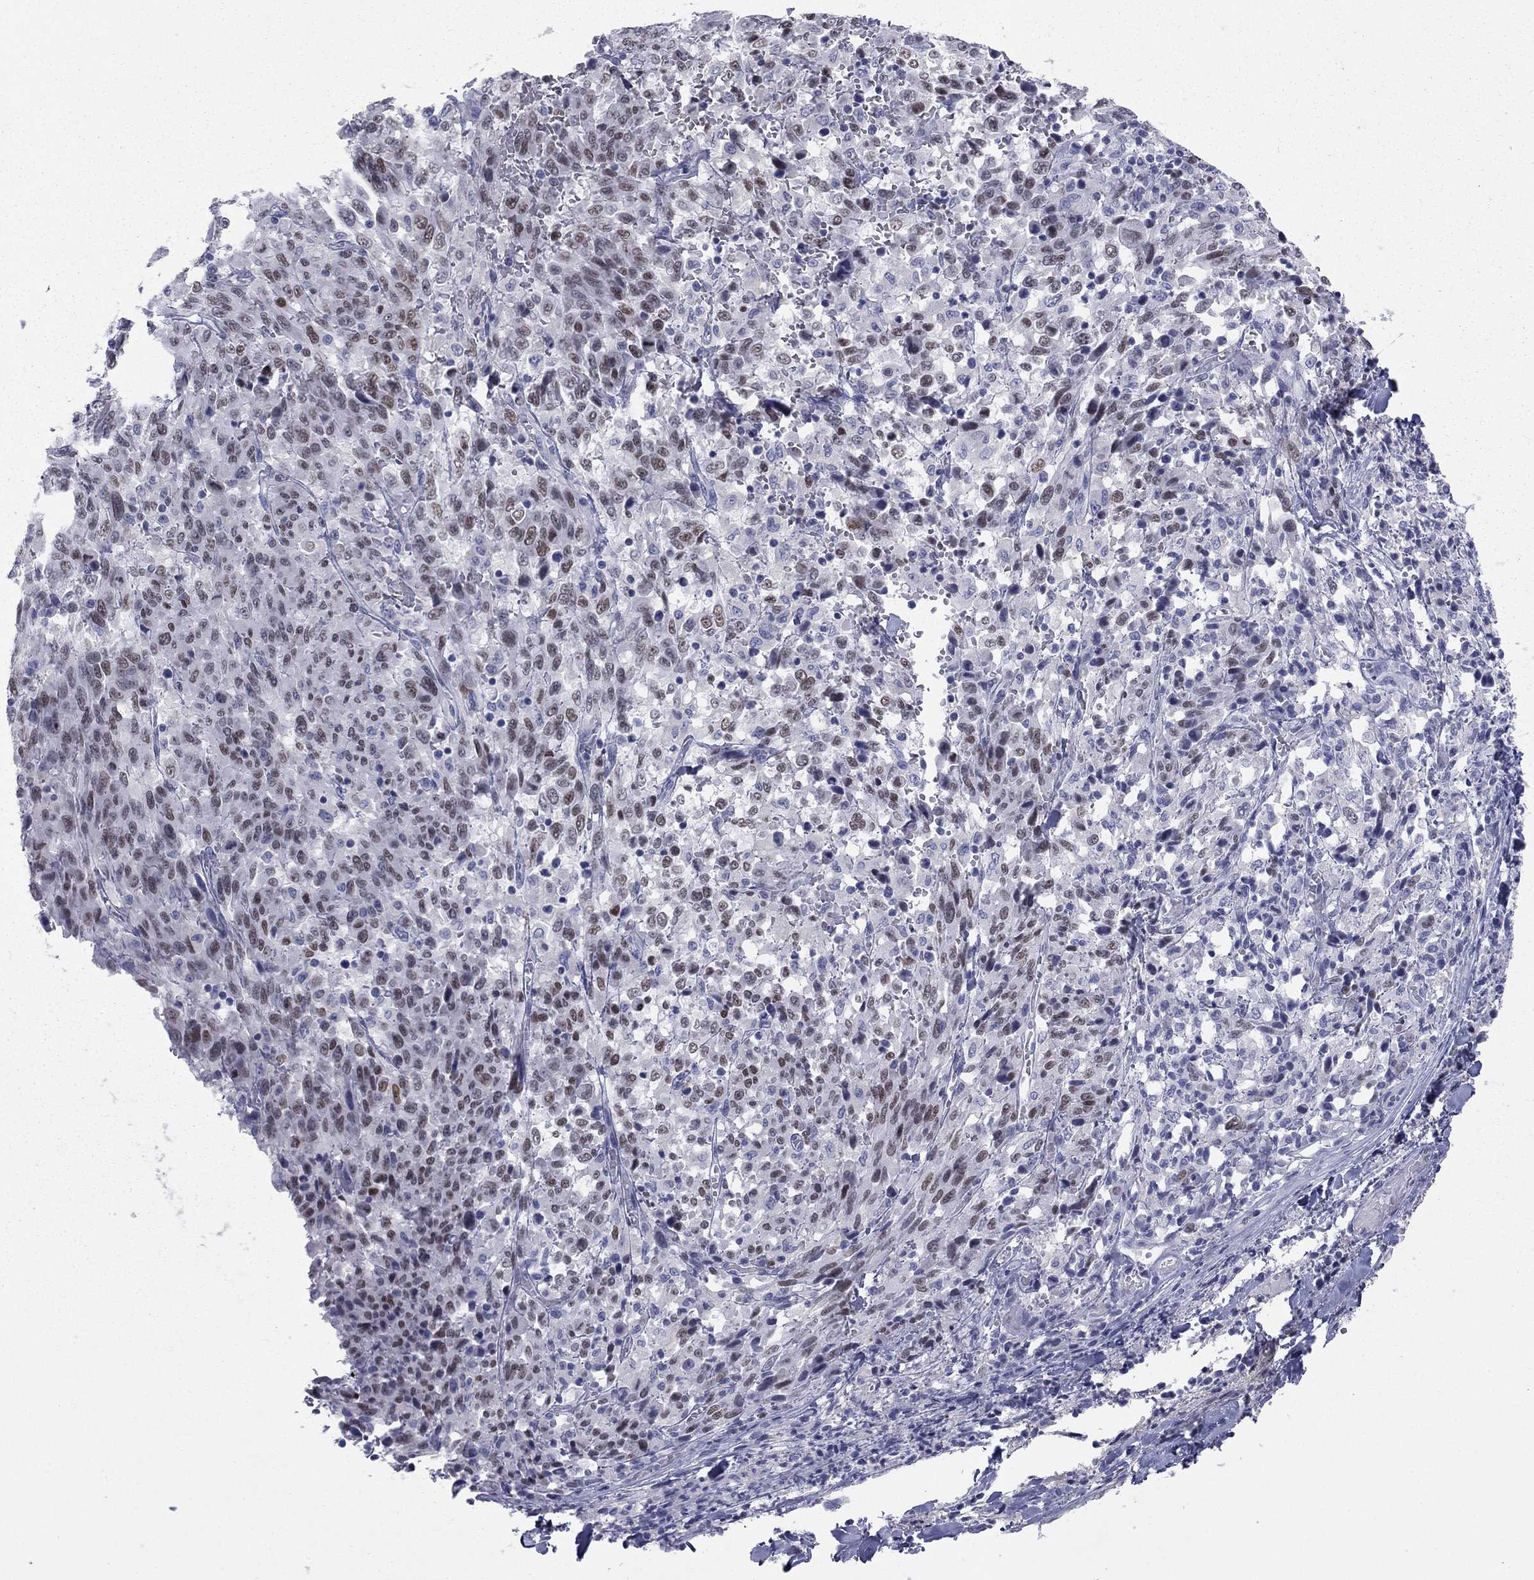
{"staining": {"intensity": "moderate", "quantity": "<25%", "location": "nuclear"}, "tissue": "melanoma", "cell_type": "Tumor cells", "image_type": "cancer", "snomed": [{"axis": "morphology", "description": "Malignant melanoma, NOS"}, {"axis": "topography", "description": "Skin"}], "caption": "Melanoma stained for a protein exhibits moderate nuclear positivity in tumor cells.", "gene": "TFAP2B", "patient": {"sex": "female", "age": 91}}